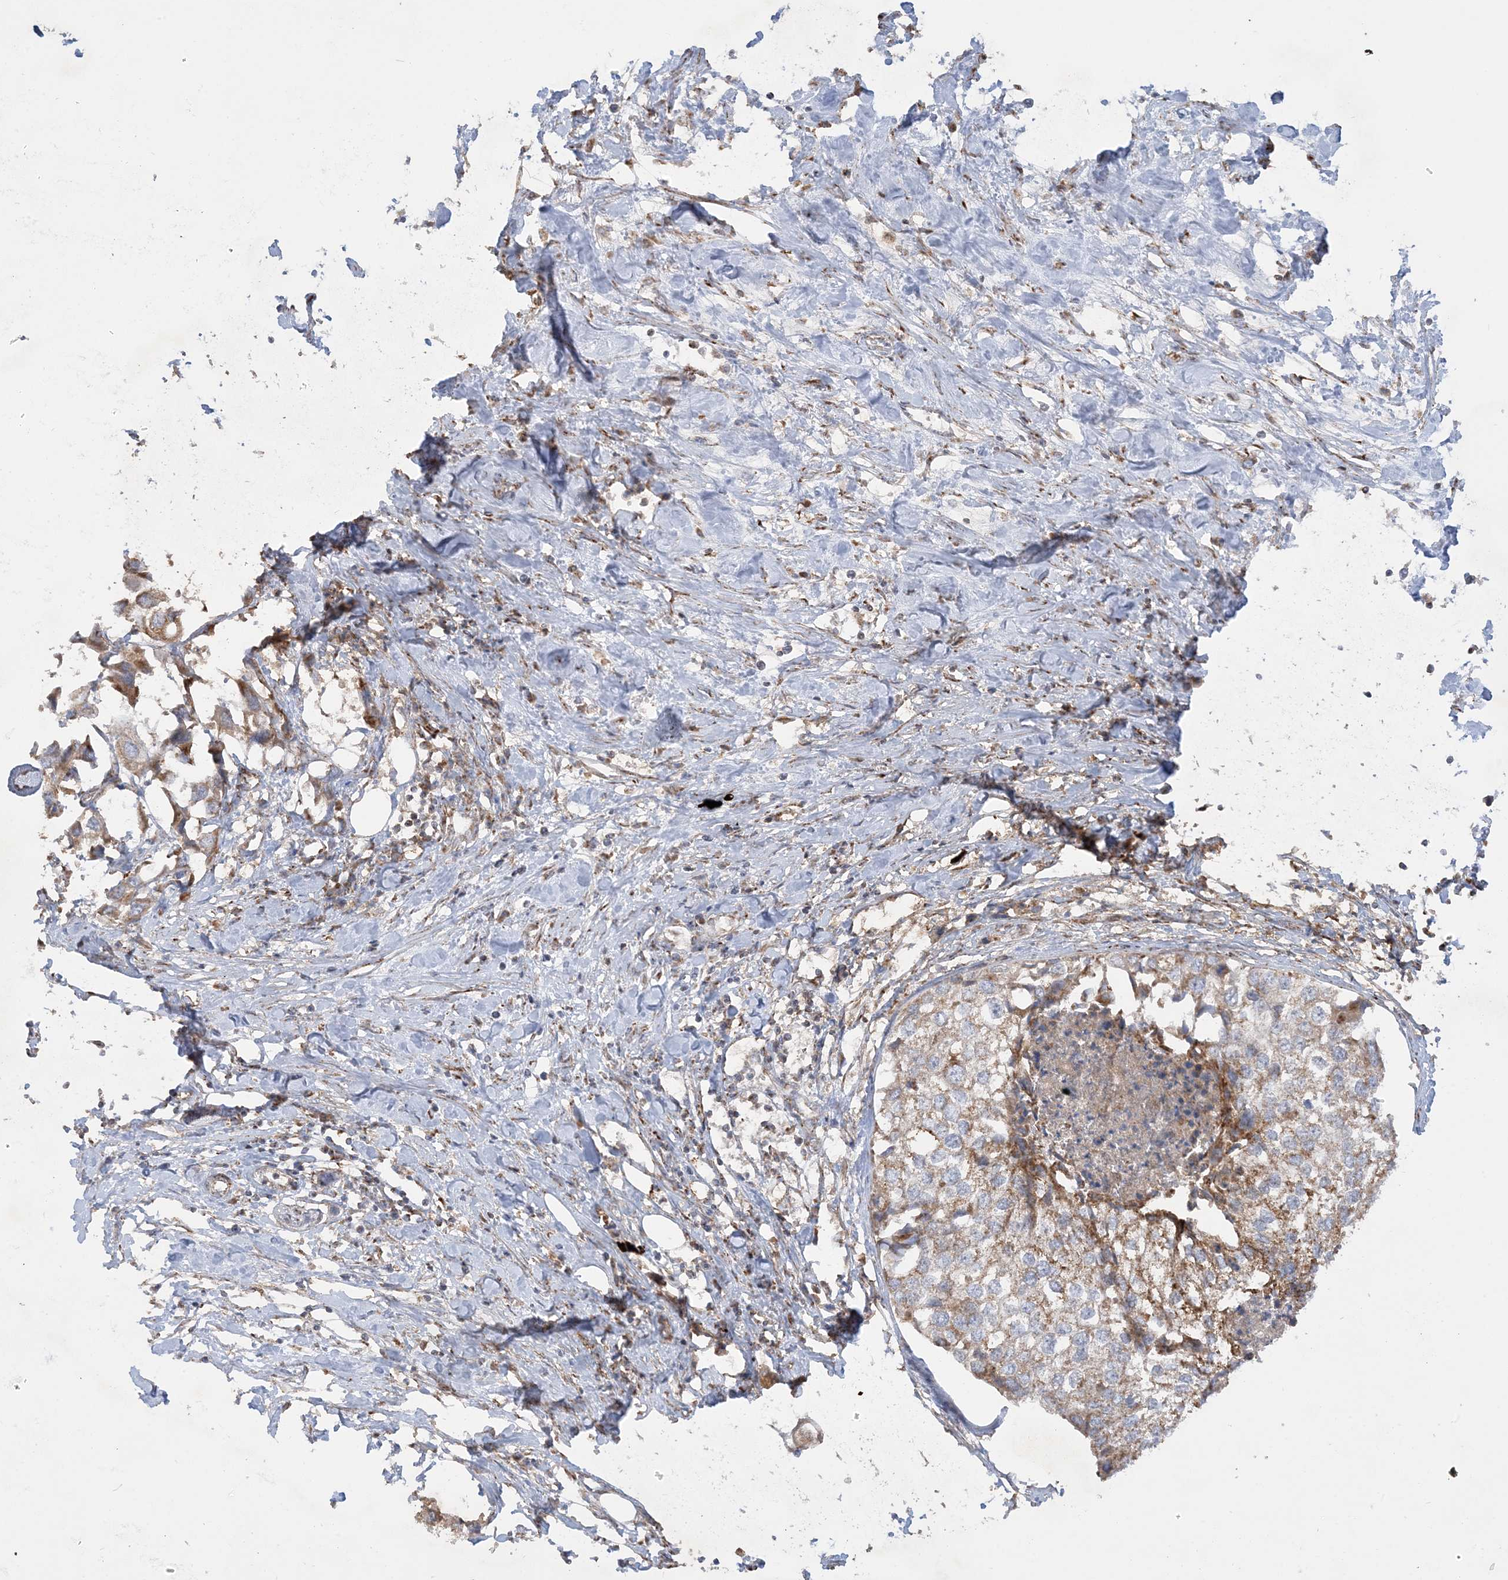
{"staining": {"intensity": "moderate", "quantity": ">75%", "location": "cytoplasmic/membranous"}, "tissue": "urothelial cancer", "cell_type": "Tumor cells", "image_type": "cancer", "snomed": [{"axis": "morphology", "description": "Urothelial carcinoma, High grade"}, {"axis": "topography", "description": "Urinary bladder"}], "caption": "The photomicrograph shows a brown stain indicating the presence of a protein in the cytoplasmic/membranous of tumor cells in urothelial cancer. (Brightfield microscopy of DAB IHC at high magnification).", "gene": "NDUFAF3", "patient": {"sex": "male", "age": 64}}